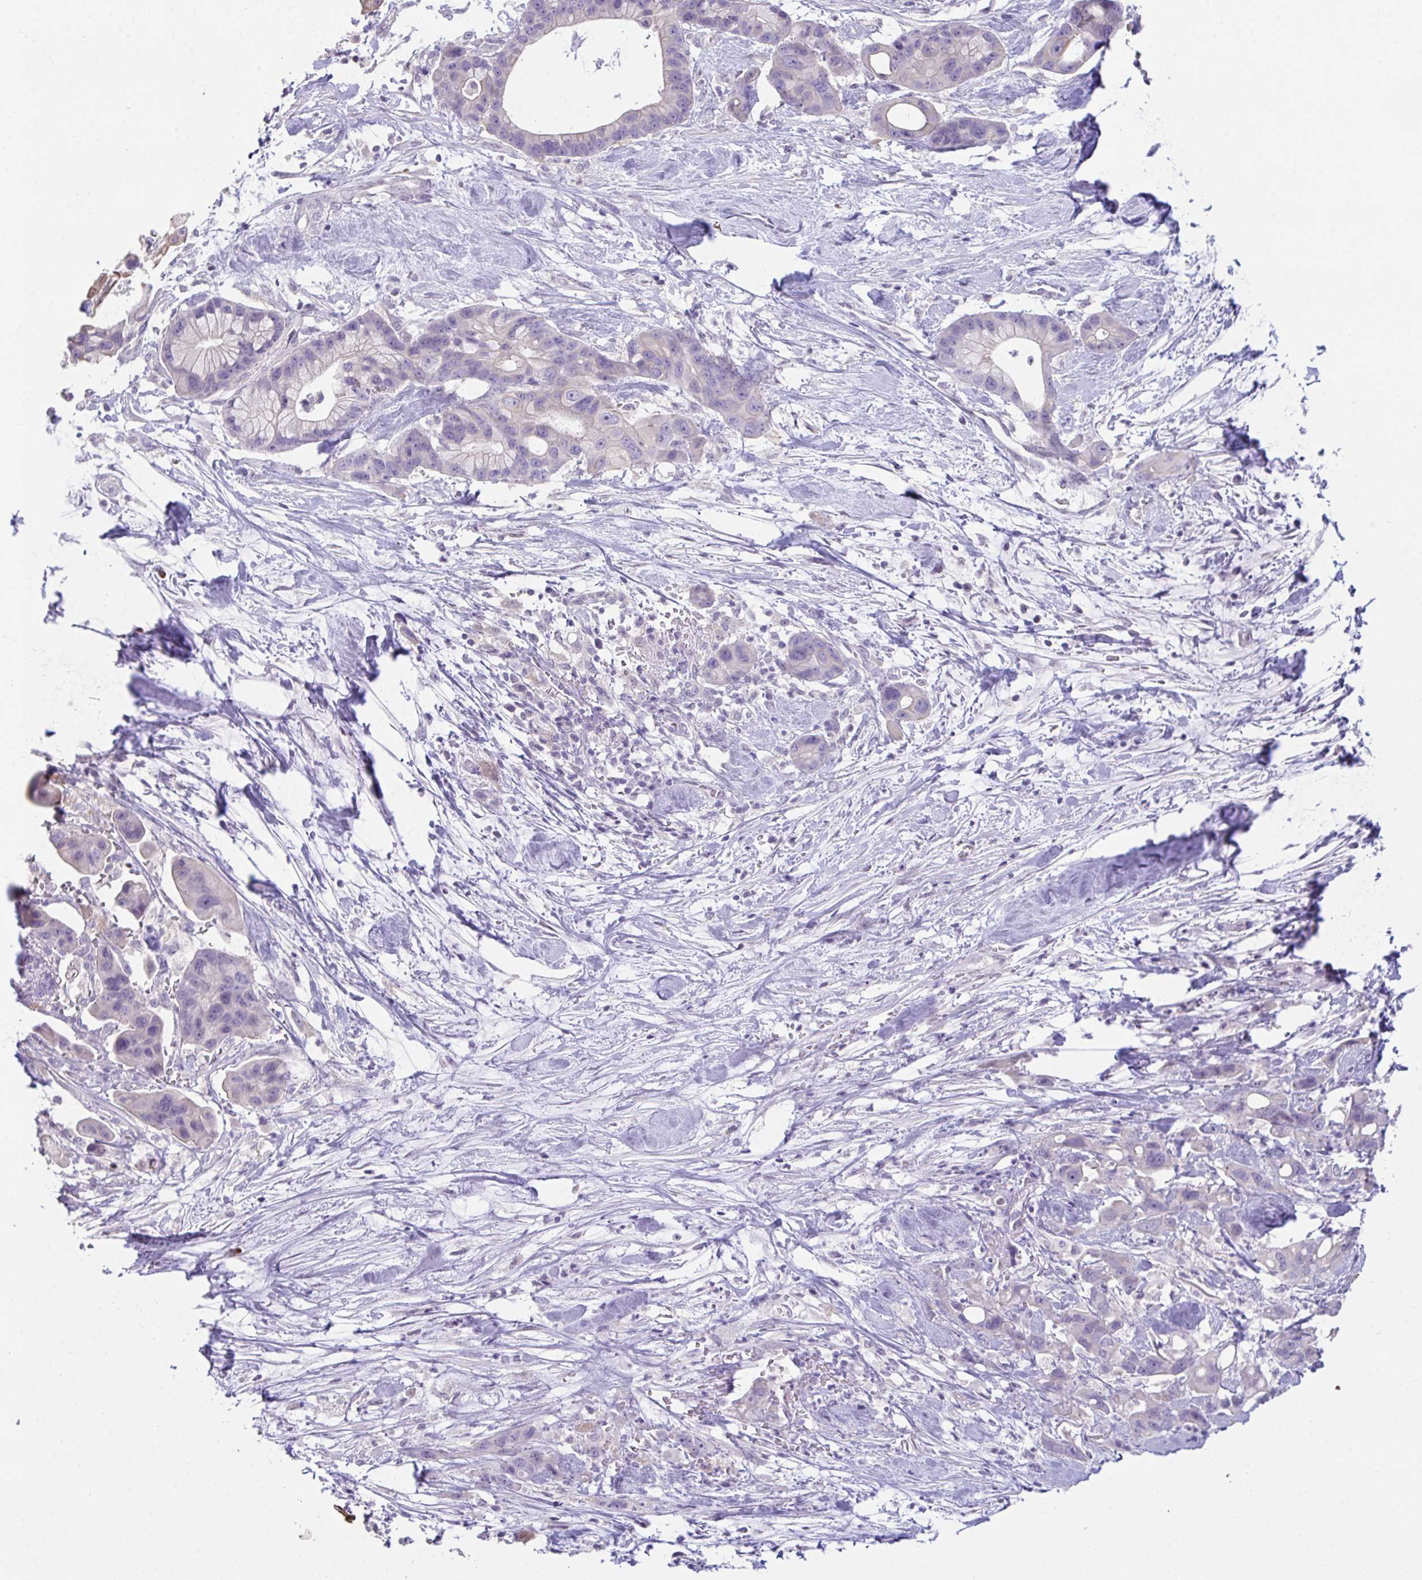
{"staining": {"intensity": "negative", "quantity": "none", "location": "none"}, "tissue": "pancreatic cancer", "cell_type": "Tumor cells", "image_type": "cancer", "snomed": [{"axis": "morphology", "description": "Adenocarcinoma, NOS"}, {"axis": "topography", "description": "Pancreas"}], "caption": "Immunohistochemistry (IHC) histopathology image of human pancreatic adenocarcinoma stained for a protein (brown), which displays no positivity in tumor cells.", "gene": "ATP6V0D2", "patient": {"sex": "male", "age": 68}}